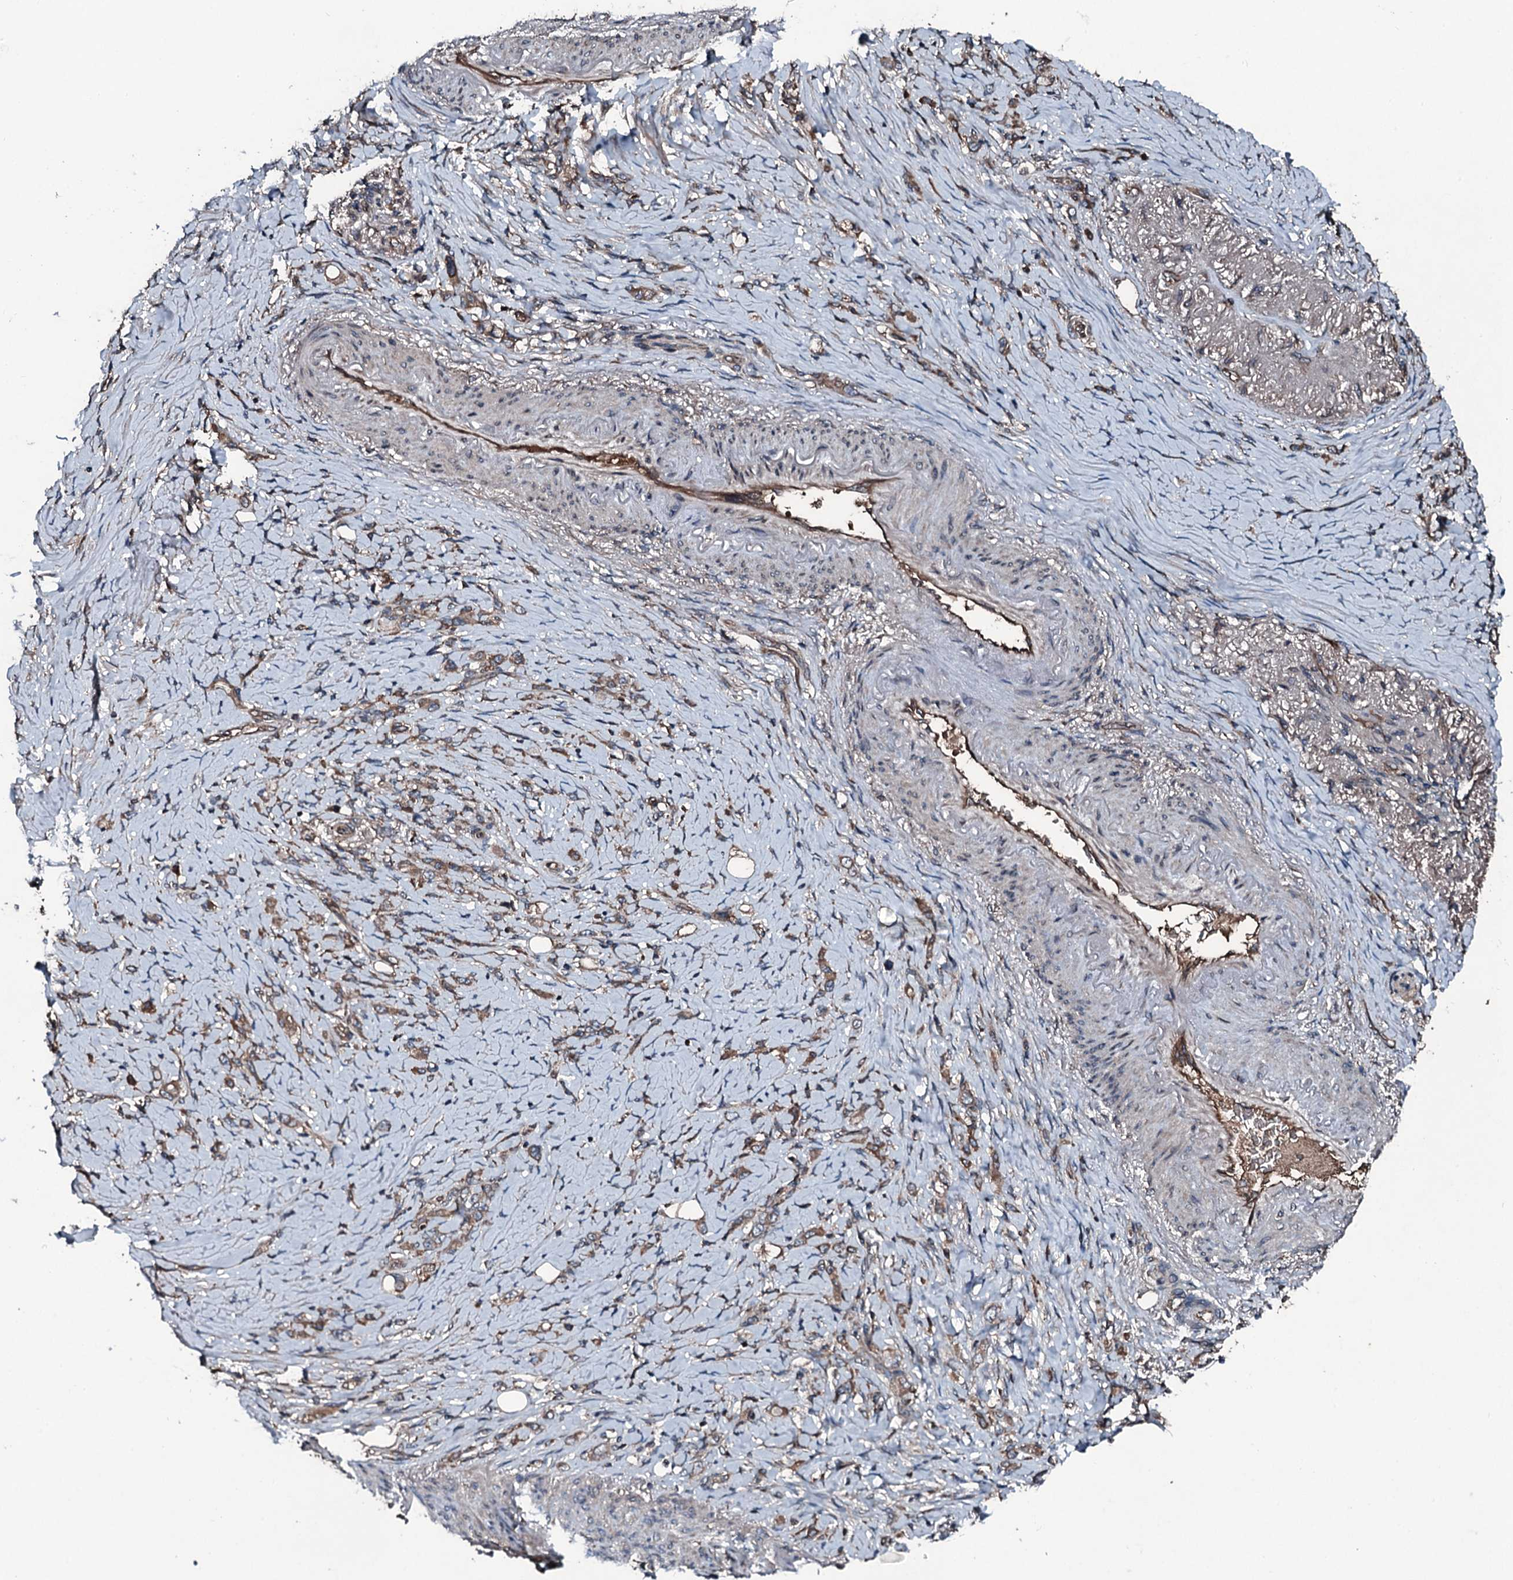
{"staining": {"intensity": "moderate", "quantity": ">75%", "location": "cytoplasmic/membranous"}, "tissue": "stomach cancer", "cell_type": "Tumor cells", "image_type": "cancer", "snomed": [{"axis": "morphology", "description": "Adenocarcinoma, NOS"}, {"axis": "topography", "description": "Stomach"}], "caption": "Stomach cancer tissue demonstrates moderate cytoplasmic/membranous positivity in approximately >75% of tumor cells The protein of interest is stained brown, and the nuclei are stained in blue (DAB IHC with brightfield microscopy, high magnification).", "gene": "AARS1", "patient": {"sex": "female", "age": 79}}